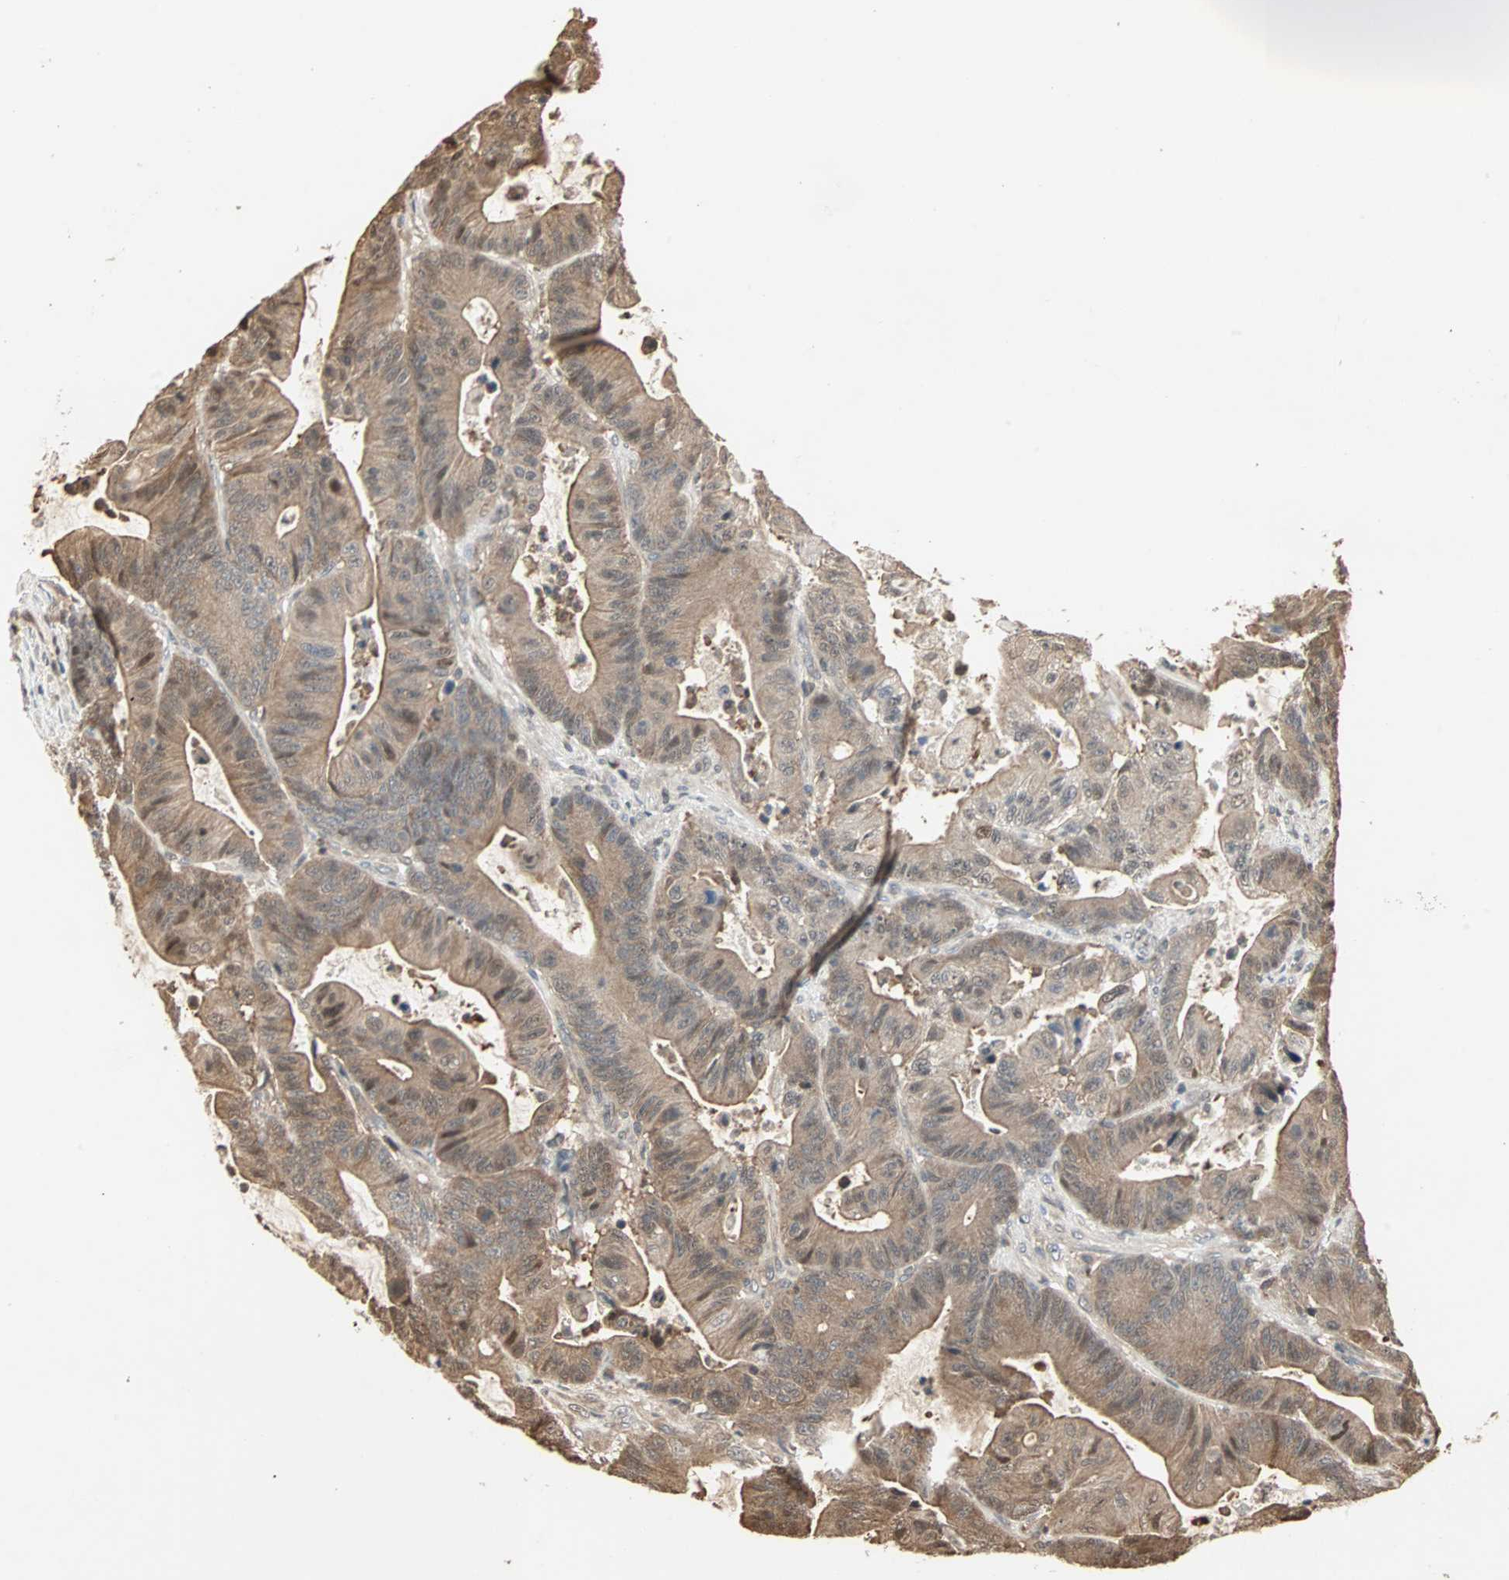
{"staining": {"intensity": "moderate", "quantity": ">75%", "location": "cytoplasmic/membranous"}, "tissue": "colorectal cancer", "cell_type": "Tumor cells", "image_type": "cancer", "snomed": [{"axis": "morphology", "description": "Adenocarcinoma, NOS"}, {"axis": "topography", "description": "Colon"}], "caption": "Immunohistochemical staining of human colorectal cancer demonstrates medium levels of moderate cytoplasmic/membranous protein staining in approximately >75% of tumor cells.", "gene": "DRG2", "patient": {"sex": "female", "age": 84}}